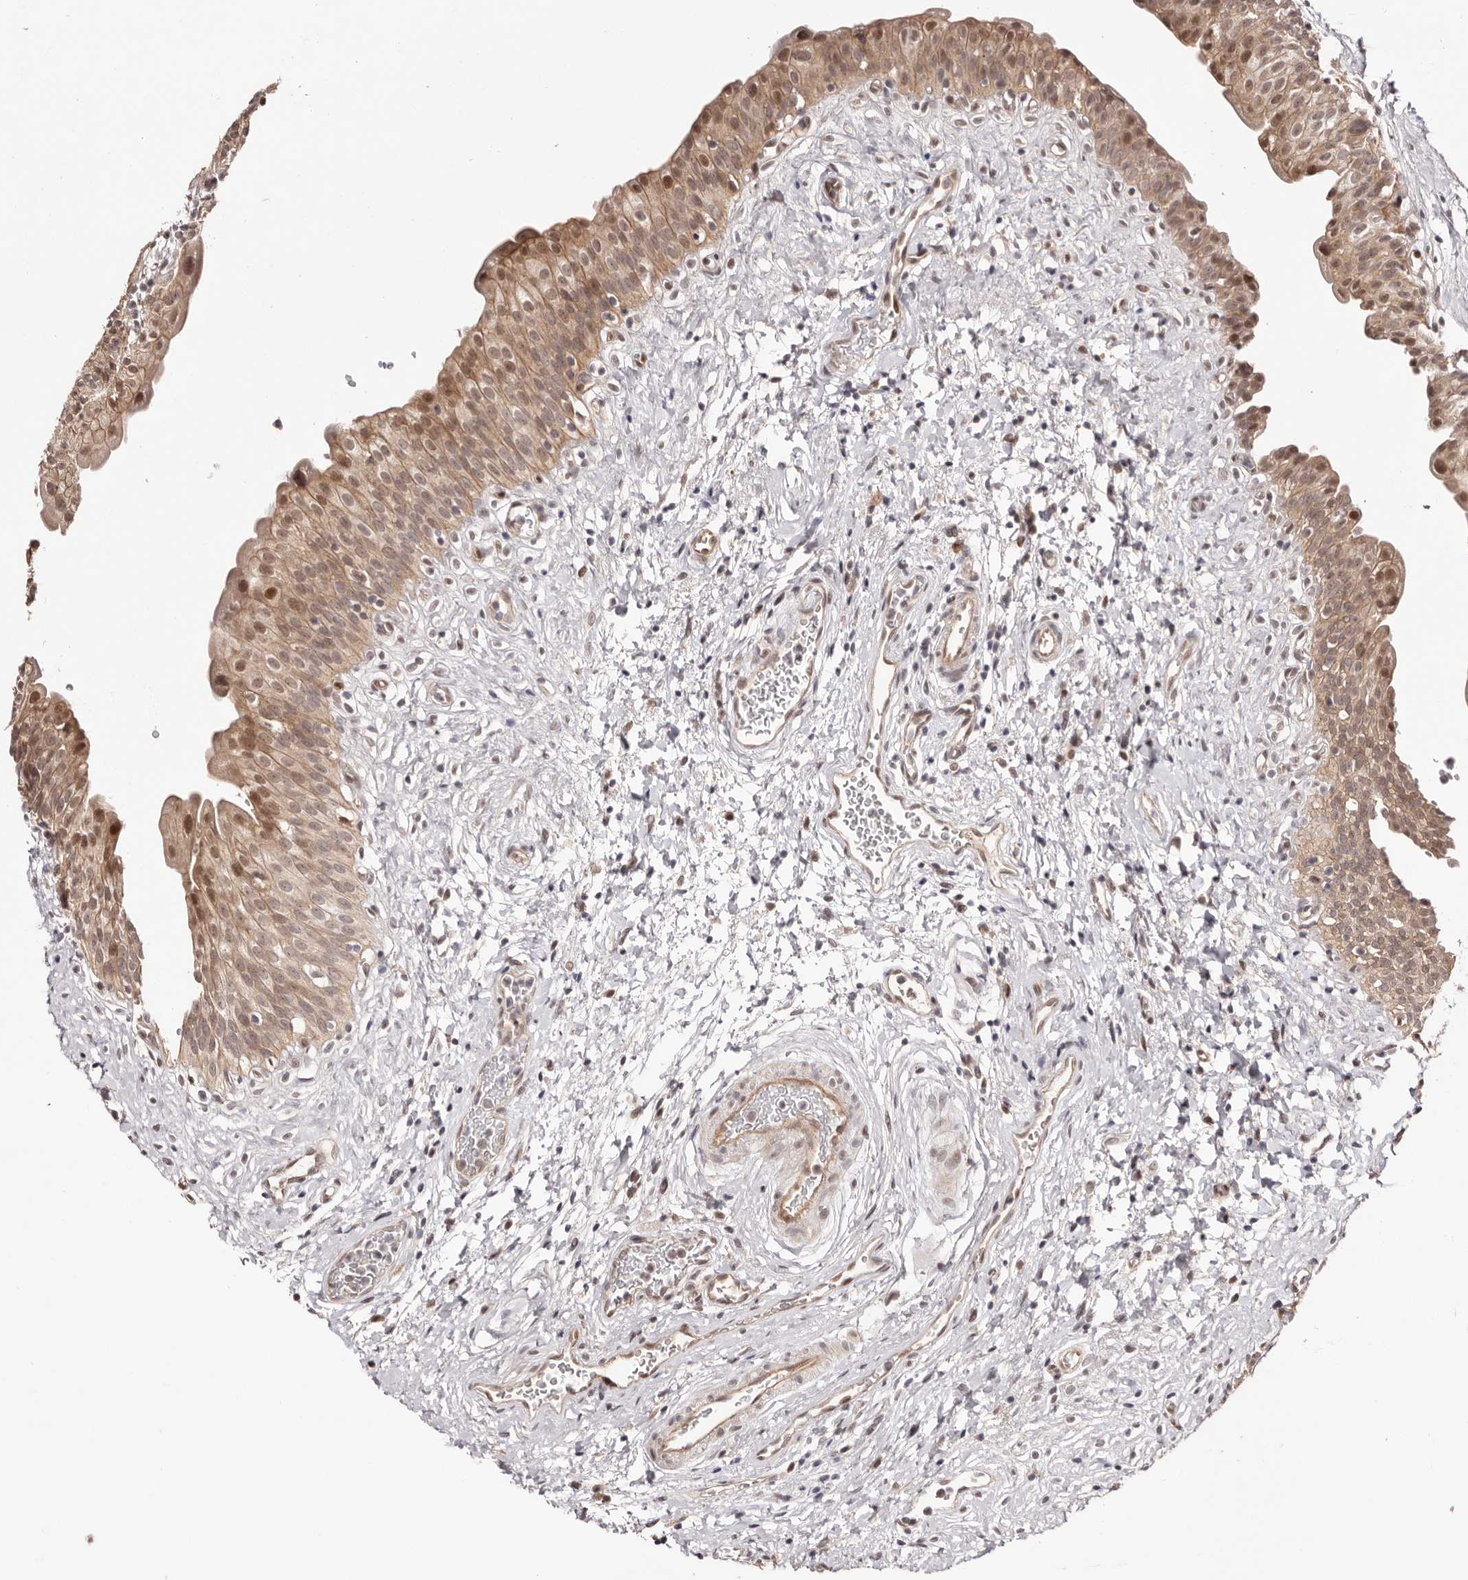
{"staining": {"intensity": "moderate", "quantity": ">75%", "location": "cytoplasmic/membranous,nuclear"}, "tissue": "urinary bladder", "cell_type": "Urothelial cells", "image_type": "normal", "snomed": [{"axis": "morphology", "description": "Normal tissue, NOS"}, {"axis": "topography", "description": "Urinary bladder"}], "caption": "Immunohistochemical staining of normal urinary bladder exhibits medium levels of moderate cytoplasmic/membranous,nuclear positivity in approximately >75% of urothelial cells.", "gene": "EGR3", "patient": {"sex": "male", "age": 51}}